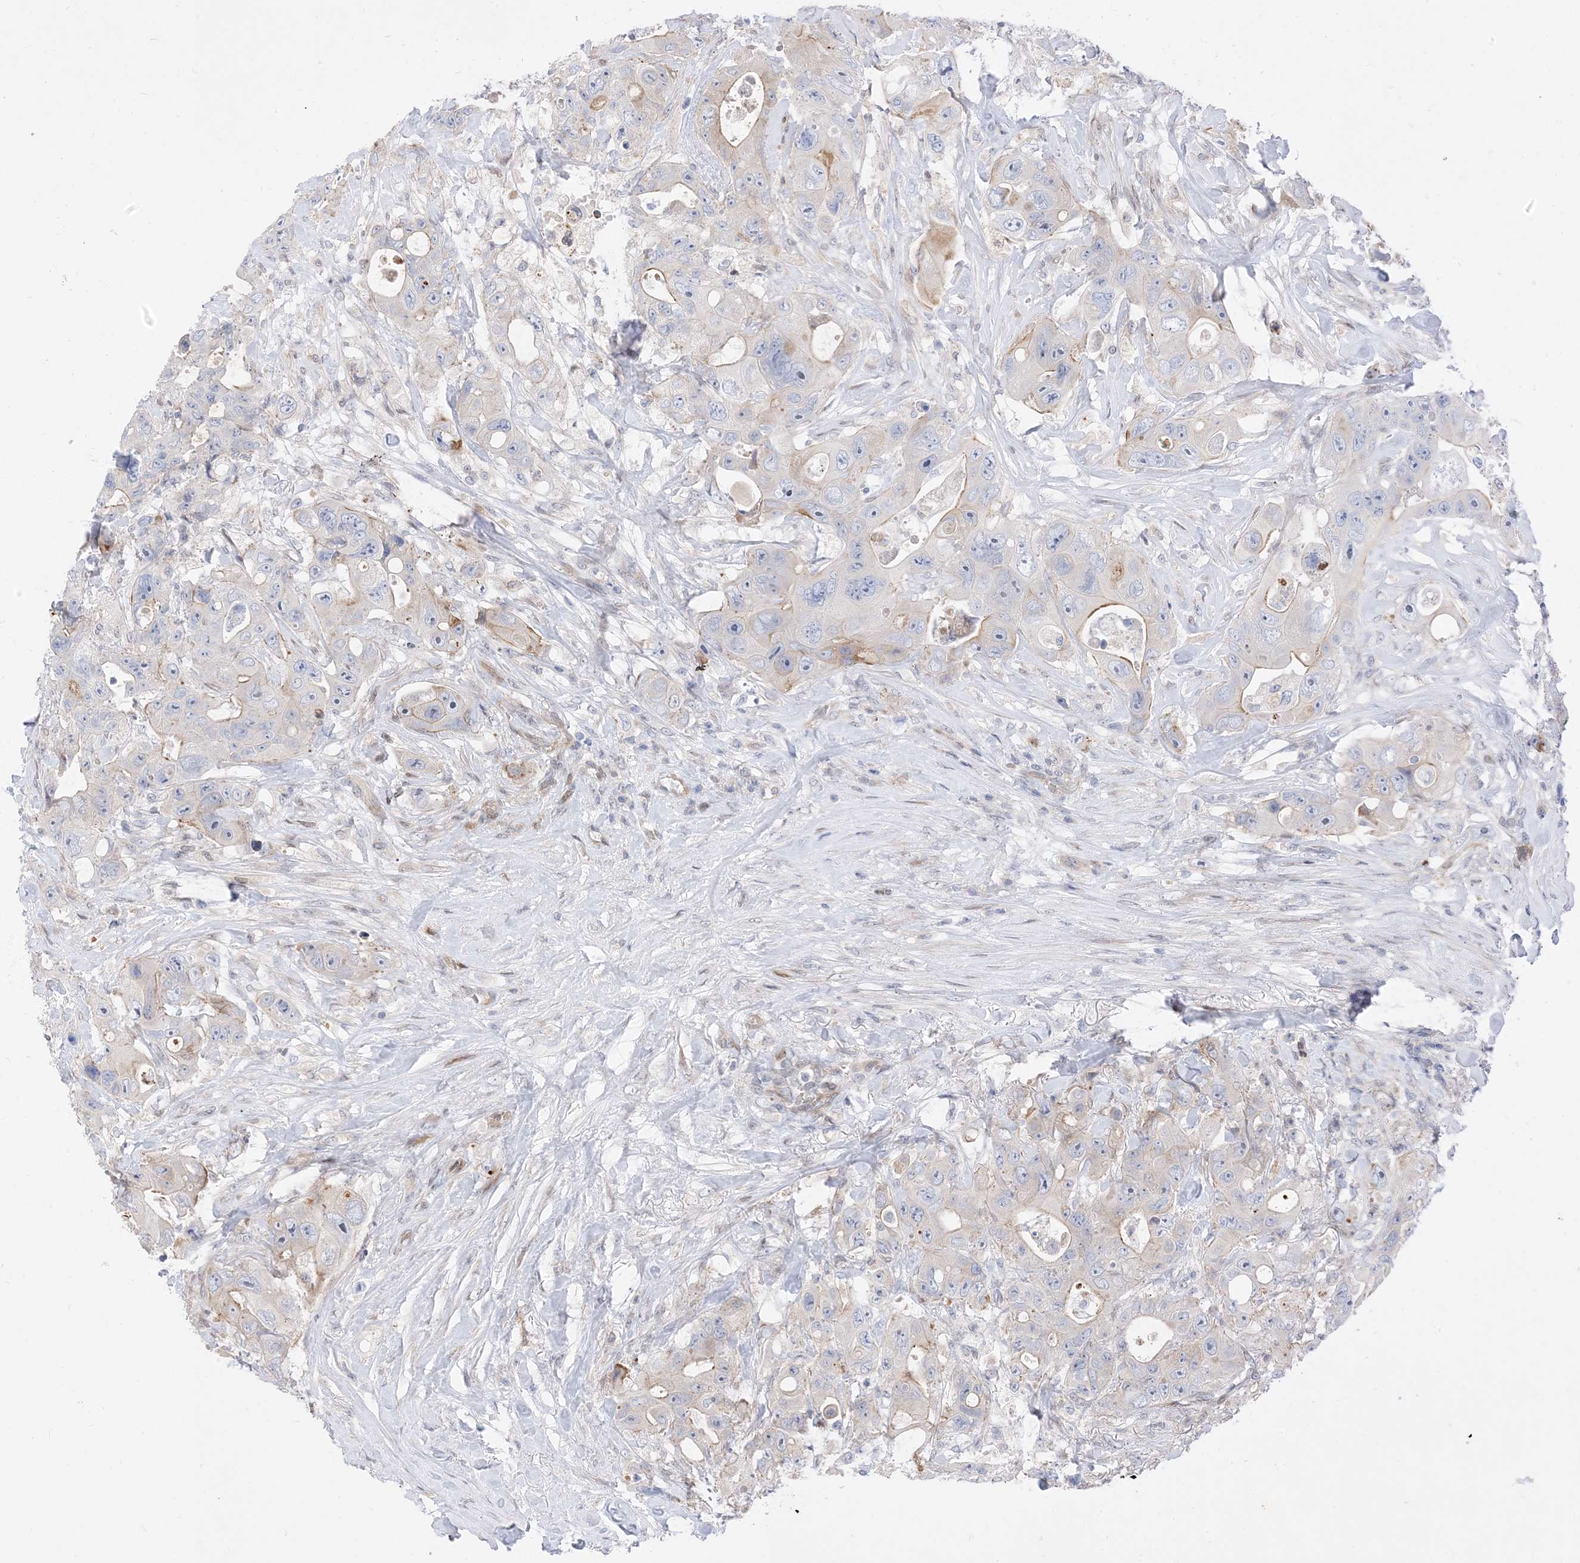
{"staining": {"intensity": "moderate", "quantity": "<25%", "location": "cytoplasmic/membranous"}, "tissue": "colorectal cancer", "cell_type": "Tumor cells", "image_type": "cancer", "snomed": [{"axis": "morphology", "description": "Adenocarcinoma, NOS"}, {"axis": "topography", "description": "Colon"}], "caption": "Moderate cytoplasmic/membranous staining for a protein is appreciated in about <25% of tumor cells of colorectal cancer (adenocarcinoma) using immunohistochemistry.", "gene": "TYSND1", "patient": {"sex": "female", "age": 46}}